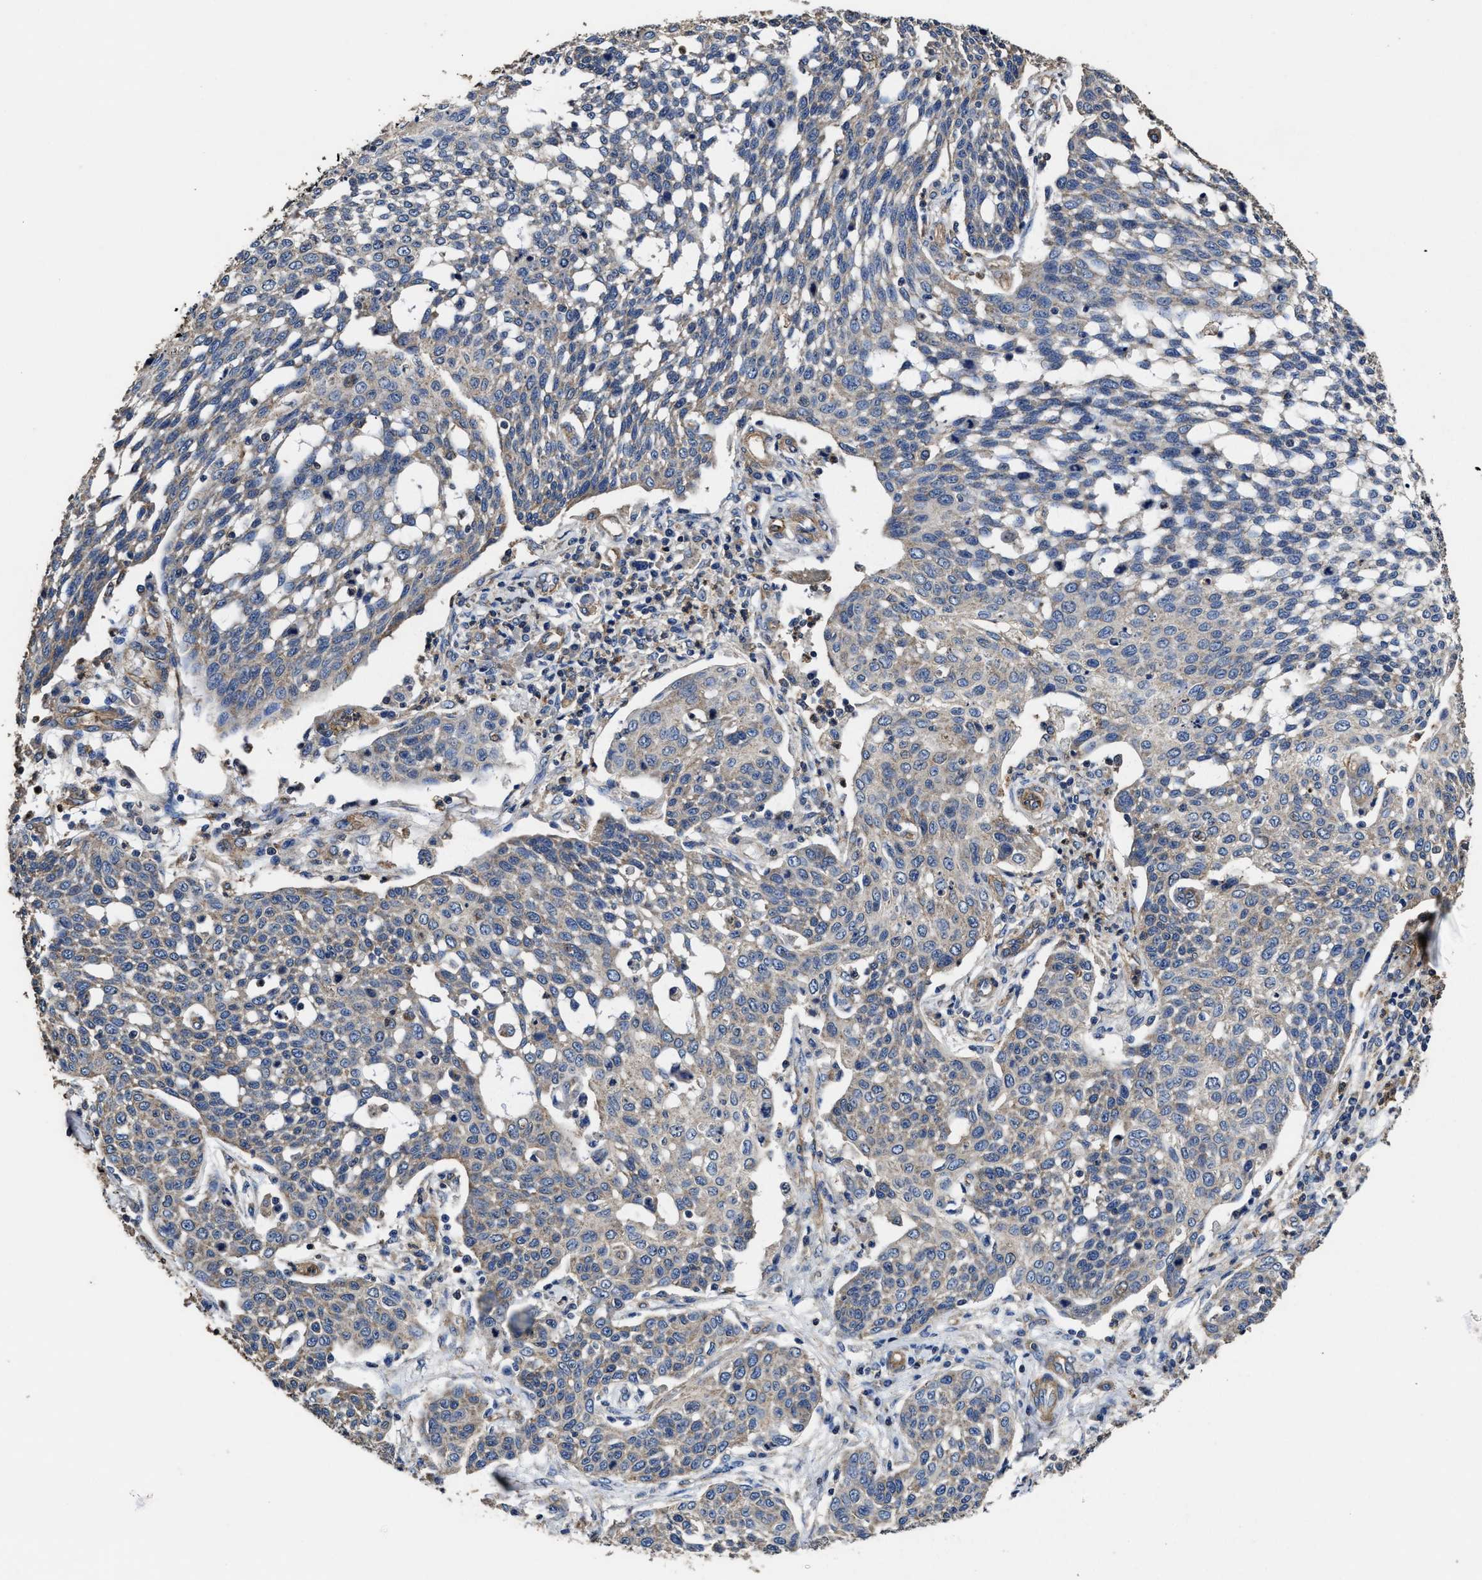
{"staining": {"intensity": "weak", "quantity": "<25%", "location": "cytoplasmic/membranous"}, "tissue": "cervical cancer", "cell_type": "Tumor cells", "image_type": "cancer", "snomed": [{"axis": "morphology", "description": "Squamous cell carcinoma, NOS"}, {"axis": "topography", "description": "Cervix"}], "caption": "Protein analysis of cervical cancer (squamous cell carcinoma) exhibits no significant staining in tumor cells.", "gene": "SFXN4", "patient": {"sex": "female", "age": 34}}